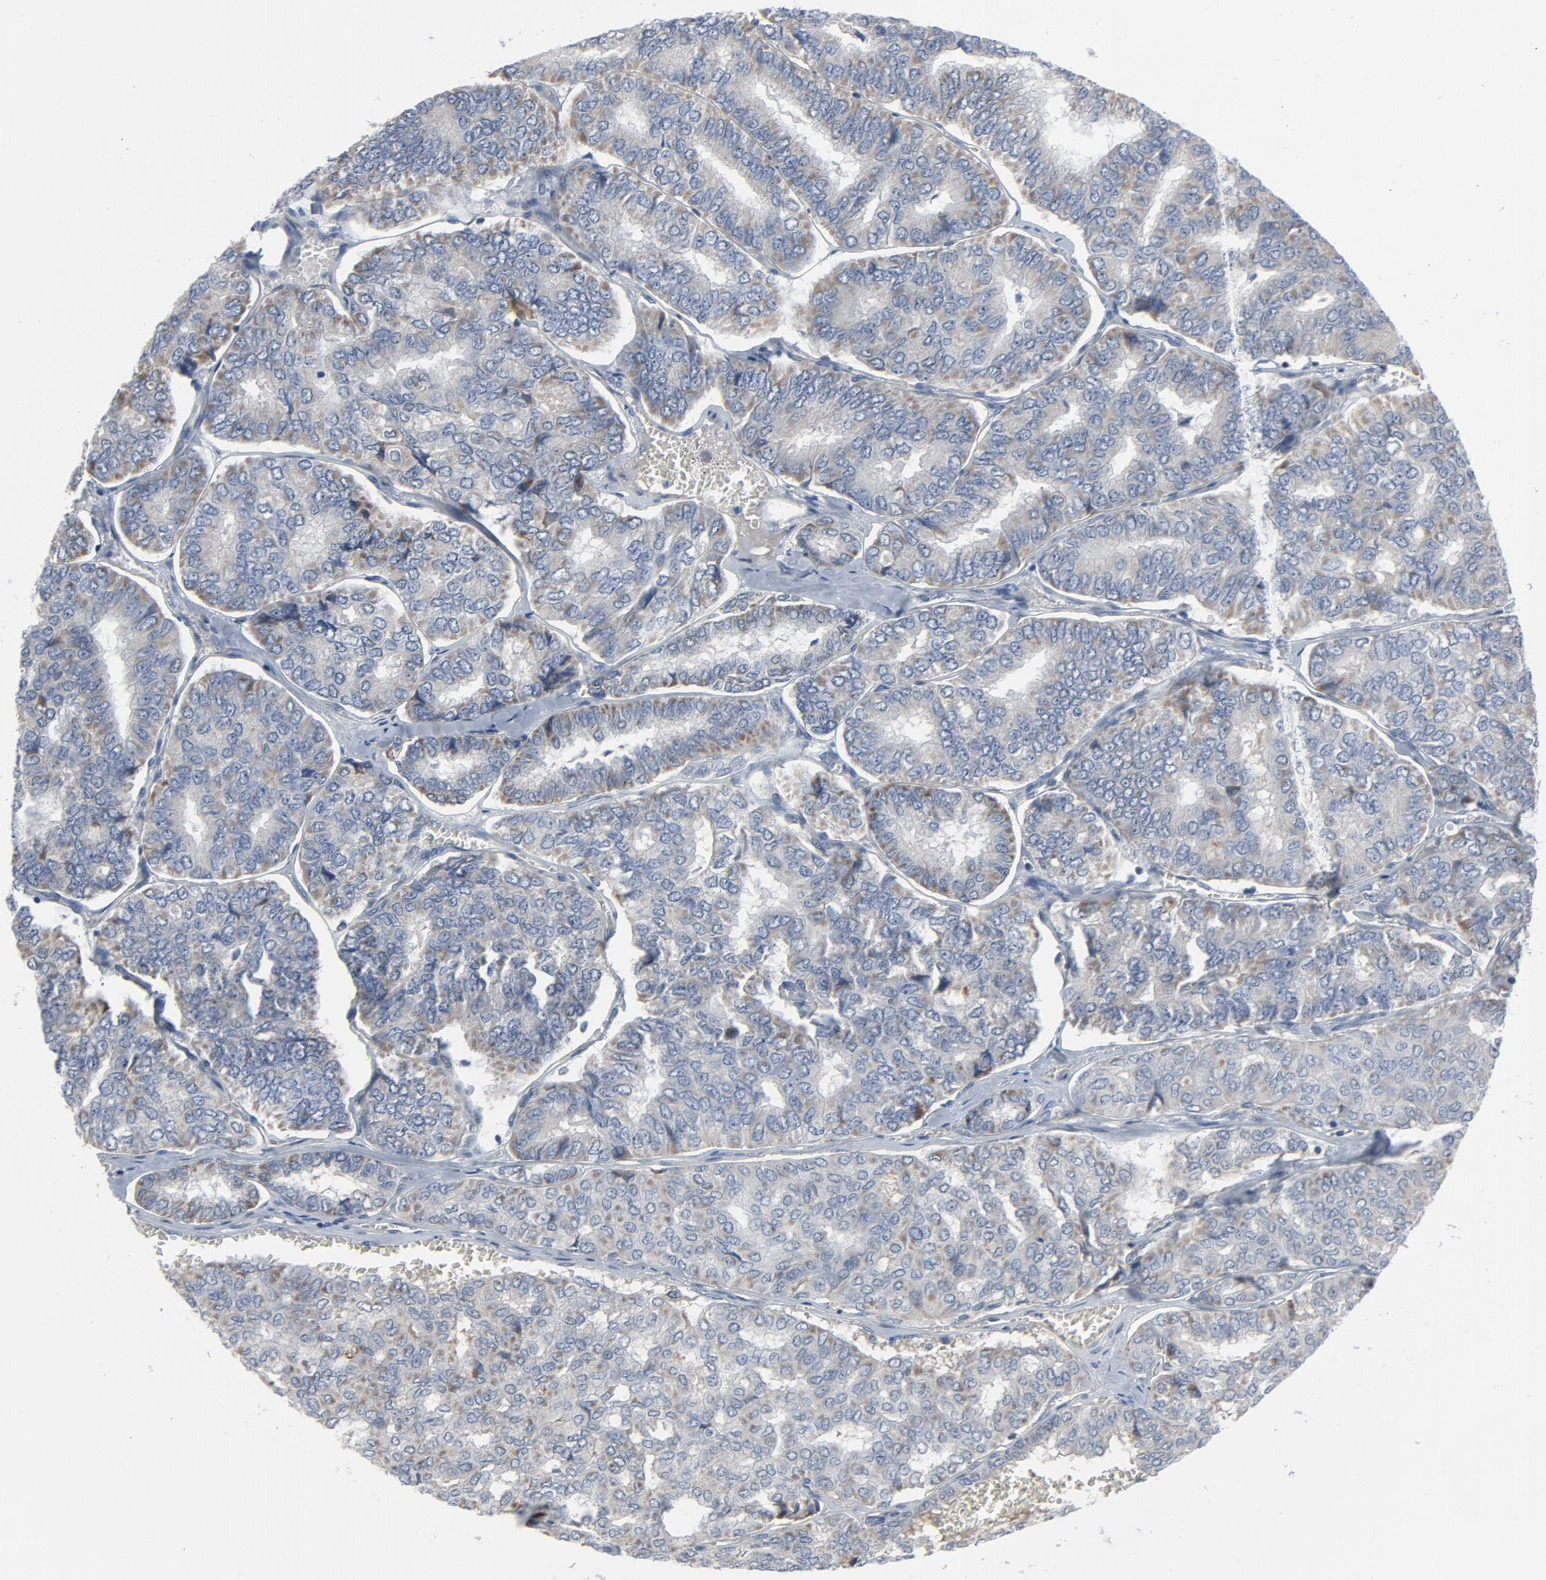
{"staining": {"intensity": "weak", "quantity": "<25%", "location": "cytoplasmic/membranous"}, "tissue": "thyroid cancer", "cell_type": "Tumor cells", "image_type": "cancer", "snomed": [{"axis": "morphology", "description": "Papillary adenocarcinoma, NOS"}, {"axis": "topography", "description": "Thyroid gland"}], "caption": "Thyroid cancer was stained to show a protein in brown. There is no significant staining in tumor cells. (DAB immunohistochemistry (IHC) with hematoxylin counter stain).", "gene": "GPX2", "patient": {"sex": "female", "age": 35}}